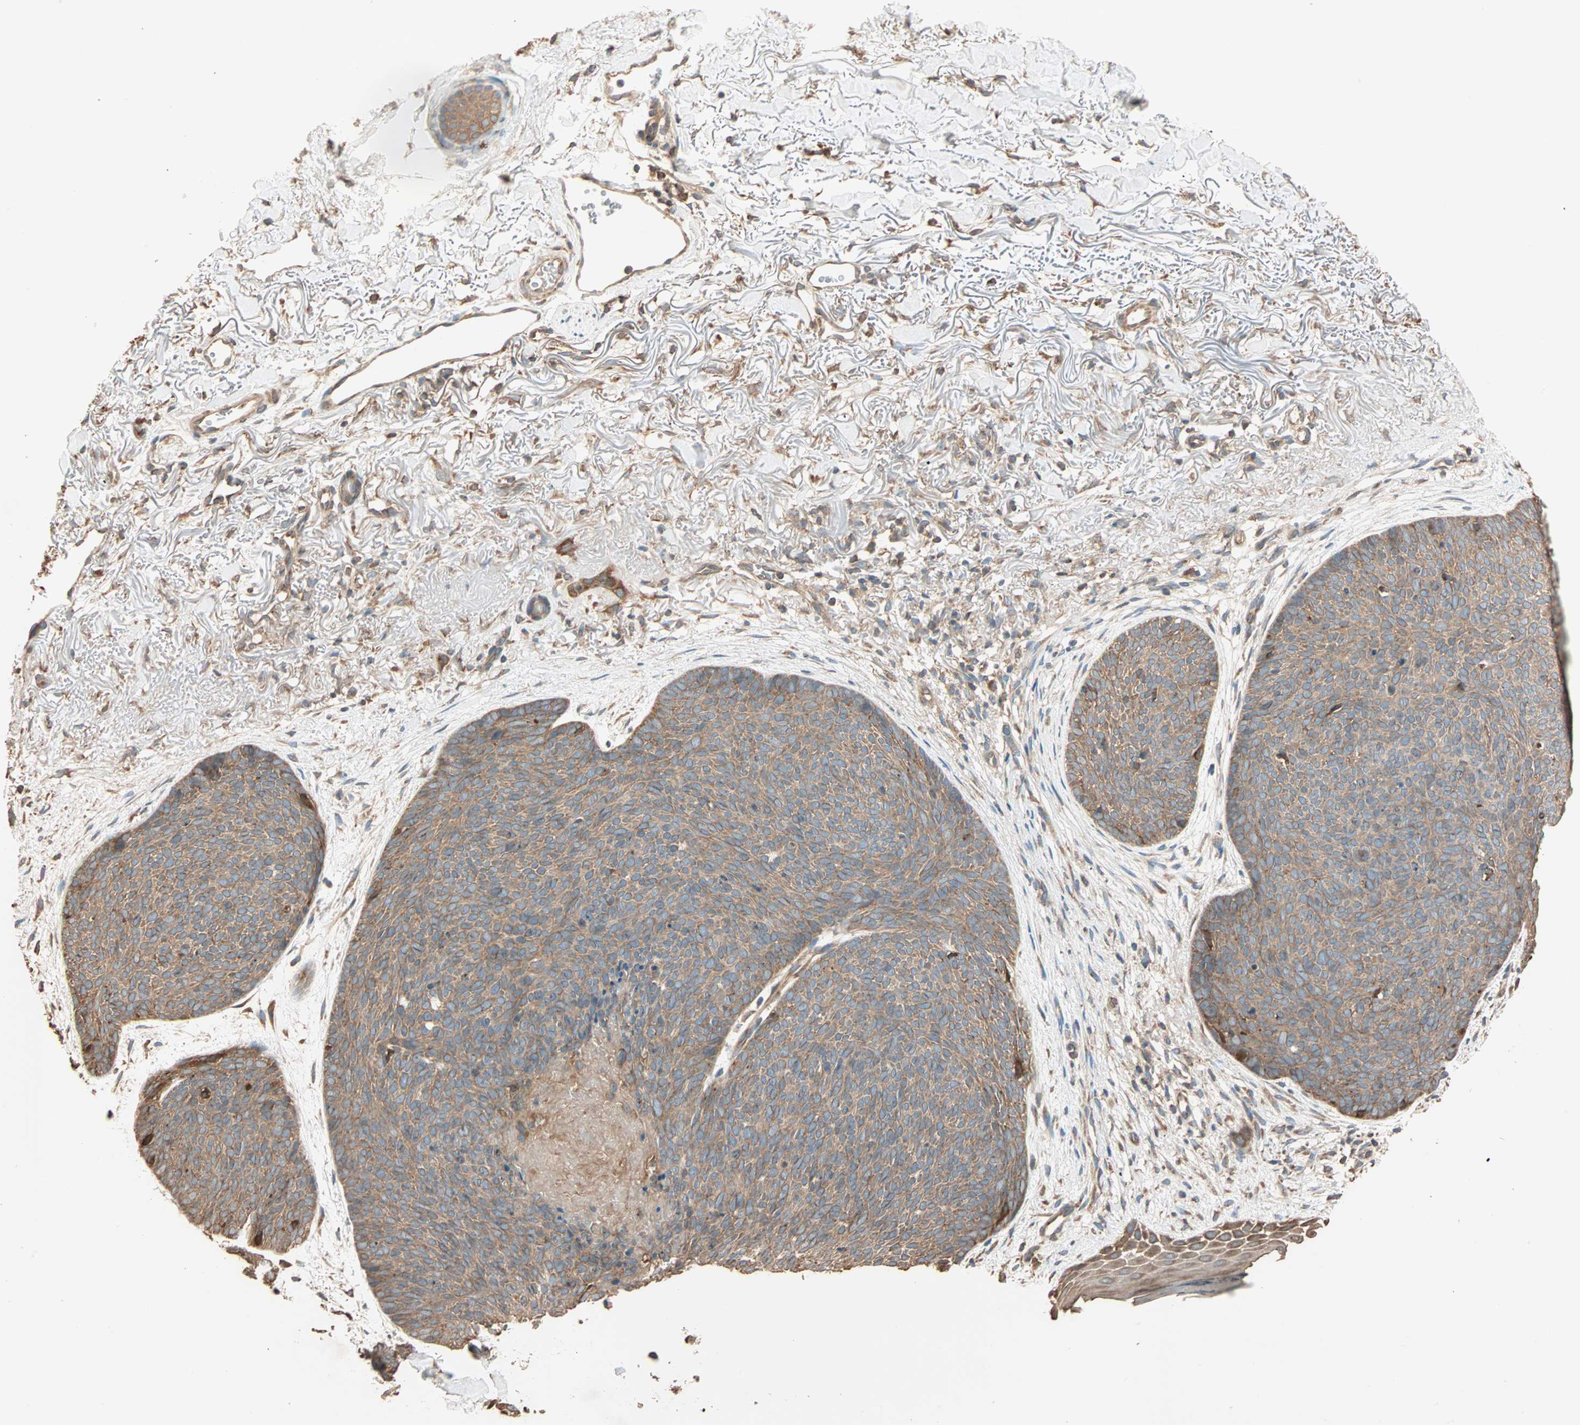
{"staining": {"intensity": "moderate", "quantity": ">75%", "location": "cytoplasmic/membranous"}, "tissue": "skin cancer", "cell_type": "Tumor cells", "image_type": "cancer", "snomed": [{"axis": "morphology", "description": "Normal tissue, NOS"}, {"axis": "morphology", "description": "Basal cell carcinoma"}, {"axis": "topography", "description": "Skin"}], "caption": "Human skin basal cell carcinoma stained with a protein marker exhibits moderate staining in tumor cells.", "gene": "EIF4G2", "patient": {"sex": "female", "age": 70}}